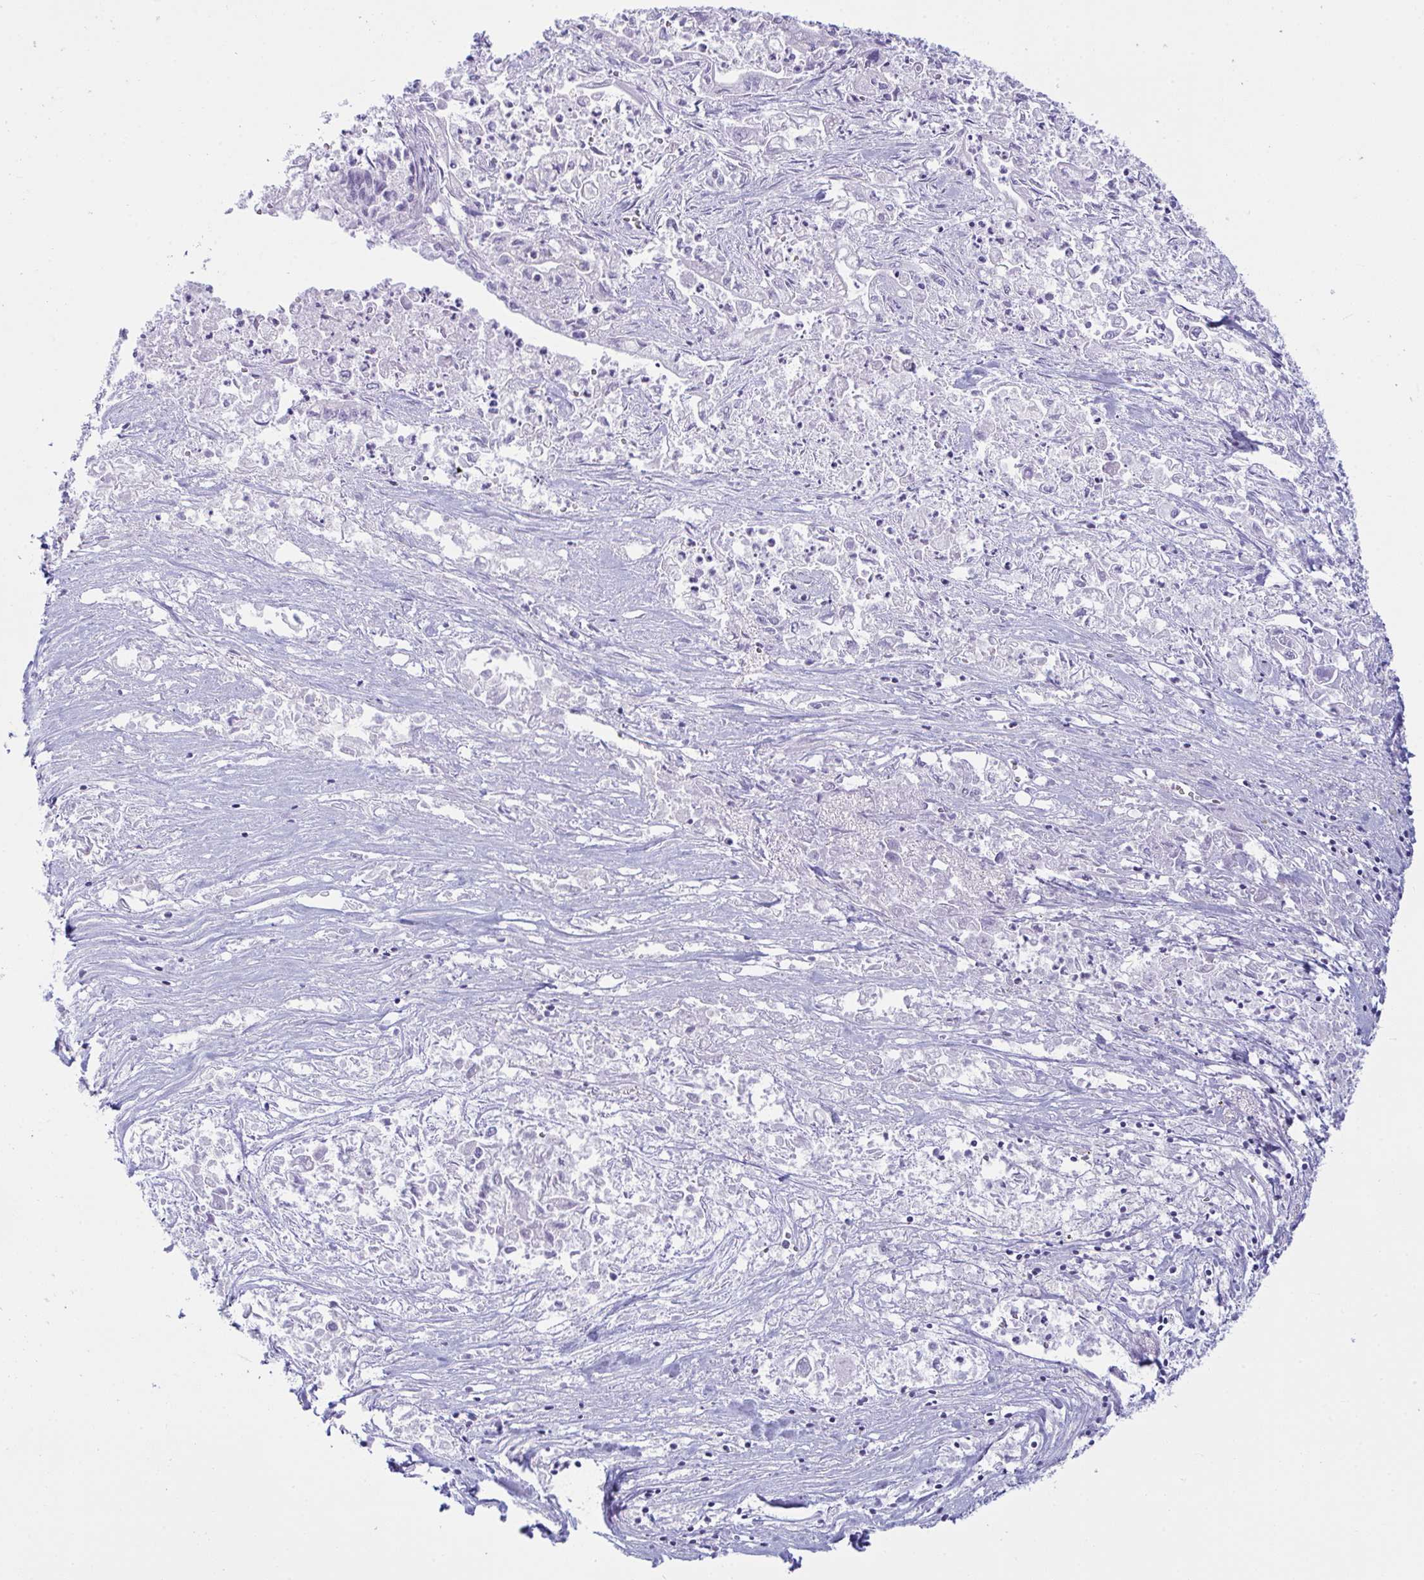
{"staining": {"intensity": "negative", "quantity": "none", "location": "none"}, "tissue": "pancreatic cancer", "cell_type": "Tumor cells", "image_type": "cancer", "snomed": [{"axis": "morphology", "description": "Adenocarcinoma, NOS"}, {"axis": "topography", "description": "Pancreas"}], "caption": "DAB (3,3'-diaminobenzidine) immunohistochemical staining of adenocarcinoma (pancreatic) exhibits no significant expression in tumor cells.", "gene": "BBS1", "patient": {"sex": "male", "age": 72}}